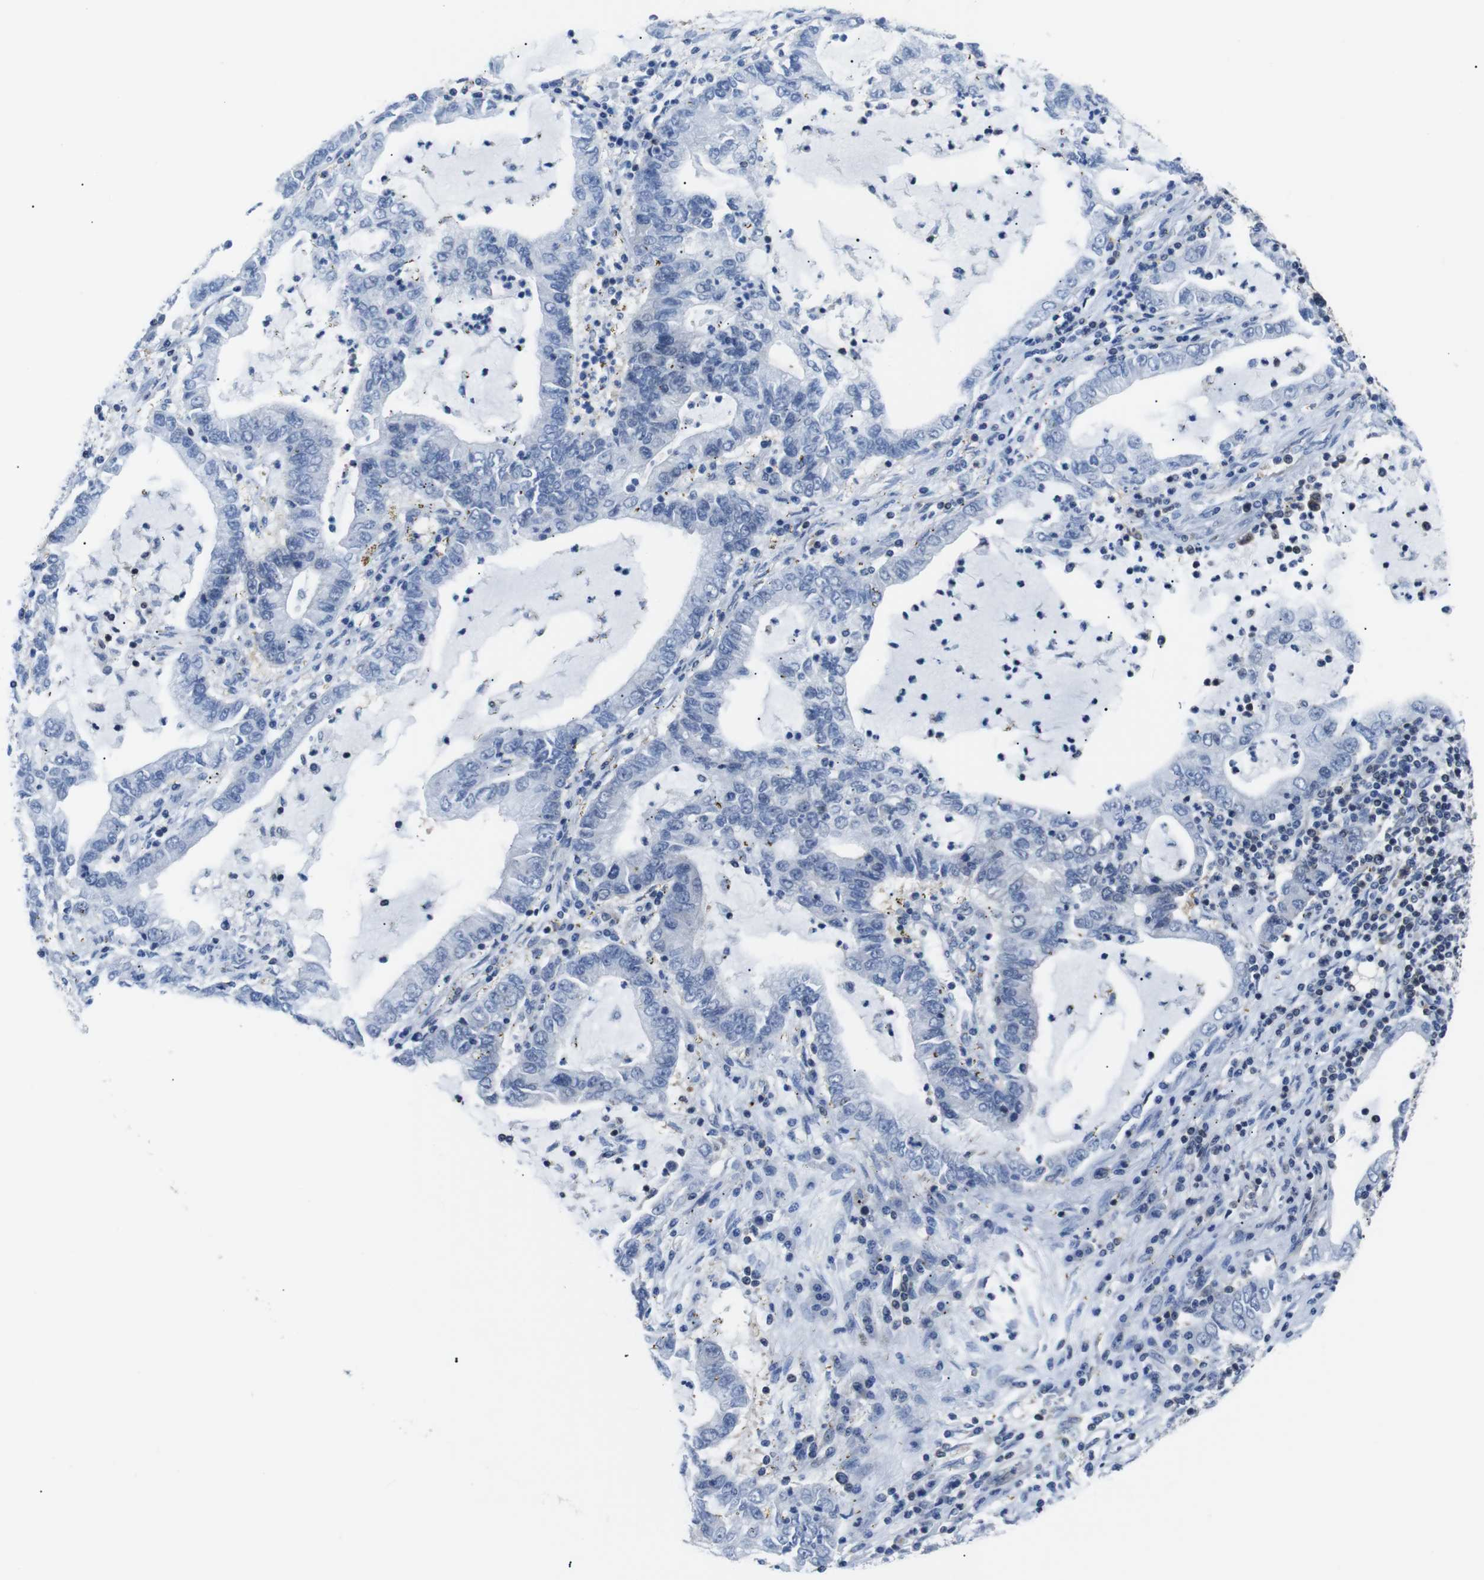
{"staining": {"intensity": "negative", "quantity": "none", "location": "none"}, "tissue": "lung cancer", "cell_type": "Tumor cells", "image_type": "cancer", "snomed": [{"axis": "morphology", "description": "Adenocarcinoma, NOS"}, {"axis": "topography", "description": "Lung"}], "caption": "Immunohistochemistry (IHC) of human lung cancer (adenocarcinoma) demonstrates no staining in tumor cells.", "gene": "UBXN1", "patient": {"sex": "female", "age": 51}}